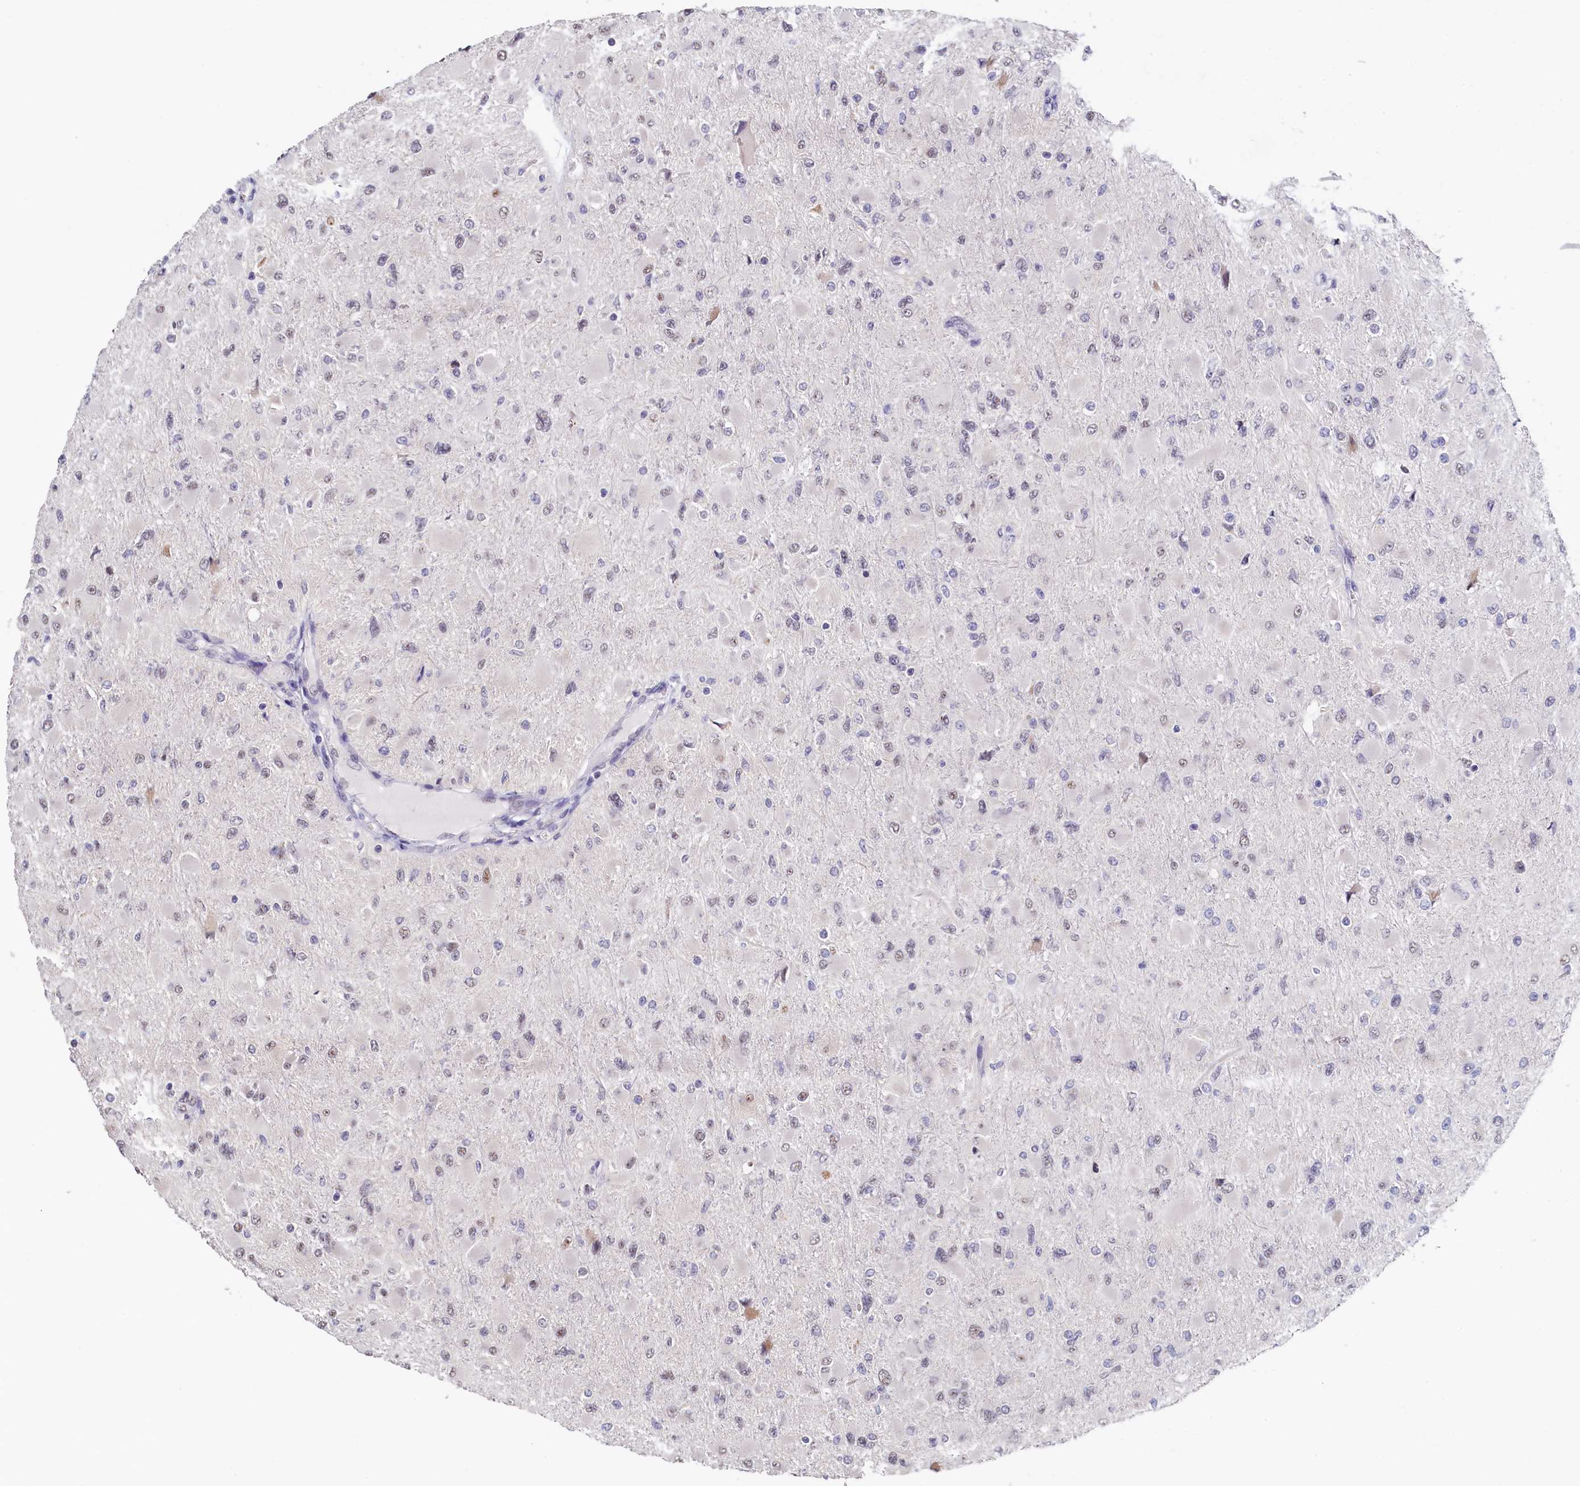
{"staining": {"intensity": "negative", "quantity": "none", "location": "none"}, "tissue": "glioma", "cell_type": "Tumor cells", "image_type": "cancer", "snomed": [{"axis": "morphology", "description": "Glioma, malignant, High grade"}, {"axis": "topography", "description": "Cerebral cortex"}], "caption": "This histopathology image is of glioma stained with immunohistochemistry to label a protein in brown with the nuclei are counter-stained blue. There is no positivity in tumor cells. (Stains: DAB (3,3'-diaminobenzidine) IHC with hematoxylin counter stain, Microscopy: brightfield microscopy at high magnification).", "gene": "MOSPD3", "patient": {"sex": "female", "age": 36}}